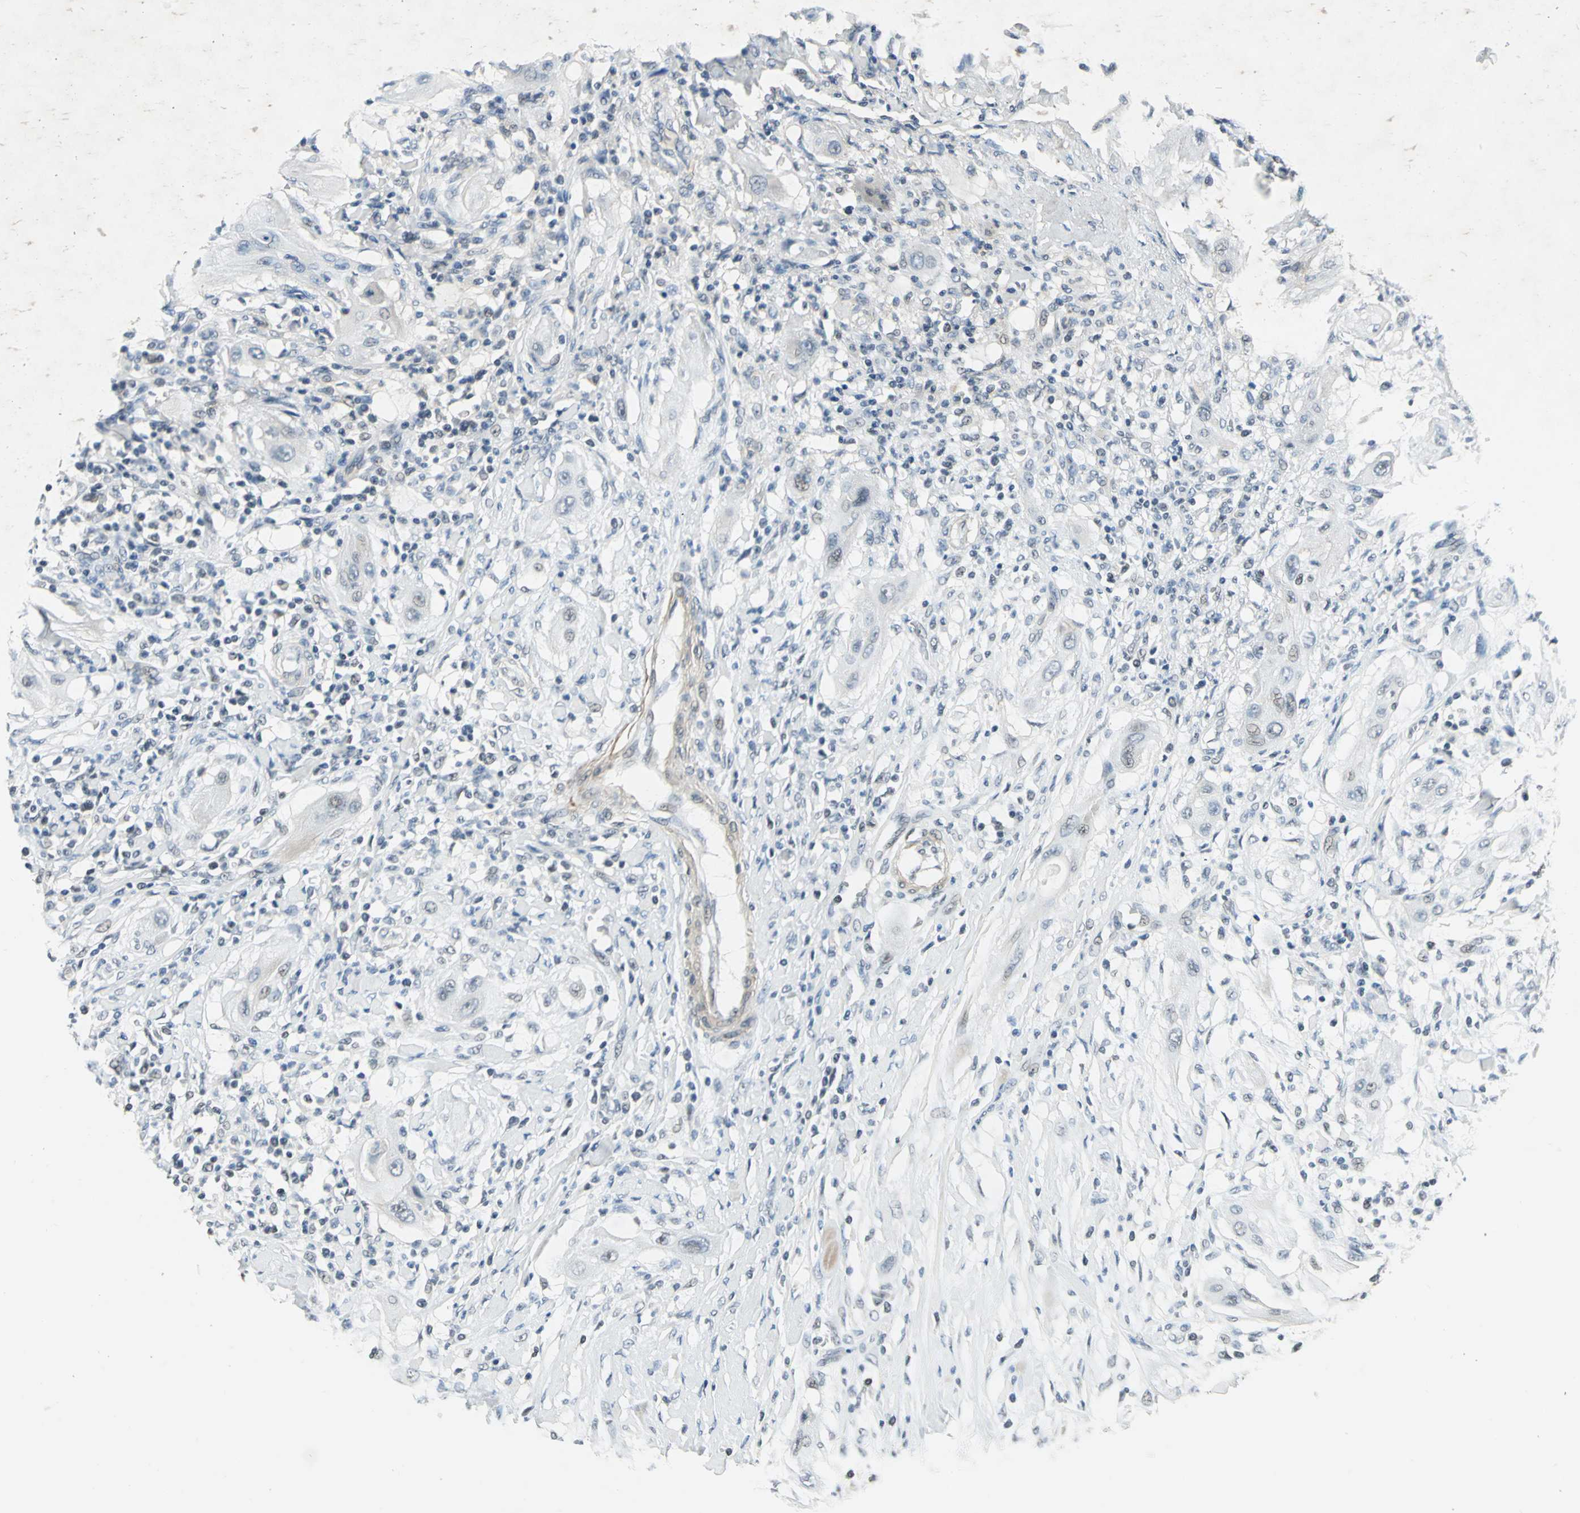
{"staining": {"intensity": "negative", "quantity": "none", "location": "none"}, "tissue": "lung cancer", "cell_type": "Tumor cells", "image_type": "cancer", "snomed": [{"axis": "morphology", "description": "Squamous cell carcinoma, NOS"}, {"axis": "topography", "description": "Lung"}], "caption": "Immunohistochemistry (IHC) histopathology image of neoplastic tissue: lung cancer (squamous cell carcinoma) stained with DAB demonstrates no significant protein staining in tumor cells. Nuclei are stained in blue.", "gene": "MTA1", "patient": {"sex": "female", "age": 47}}